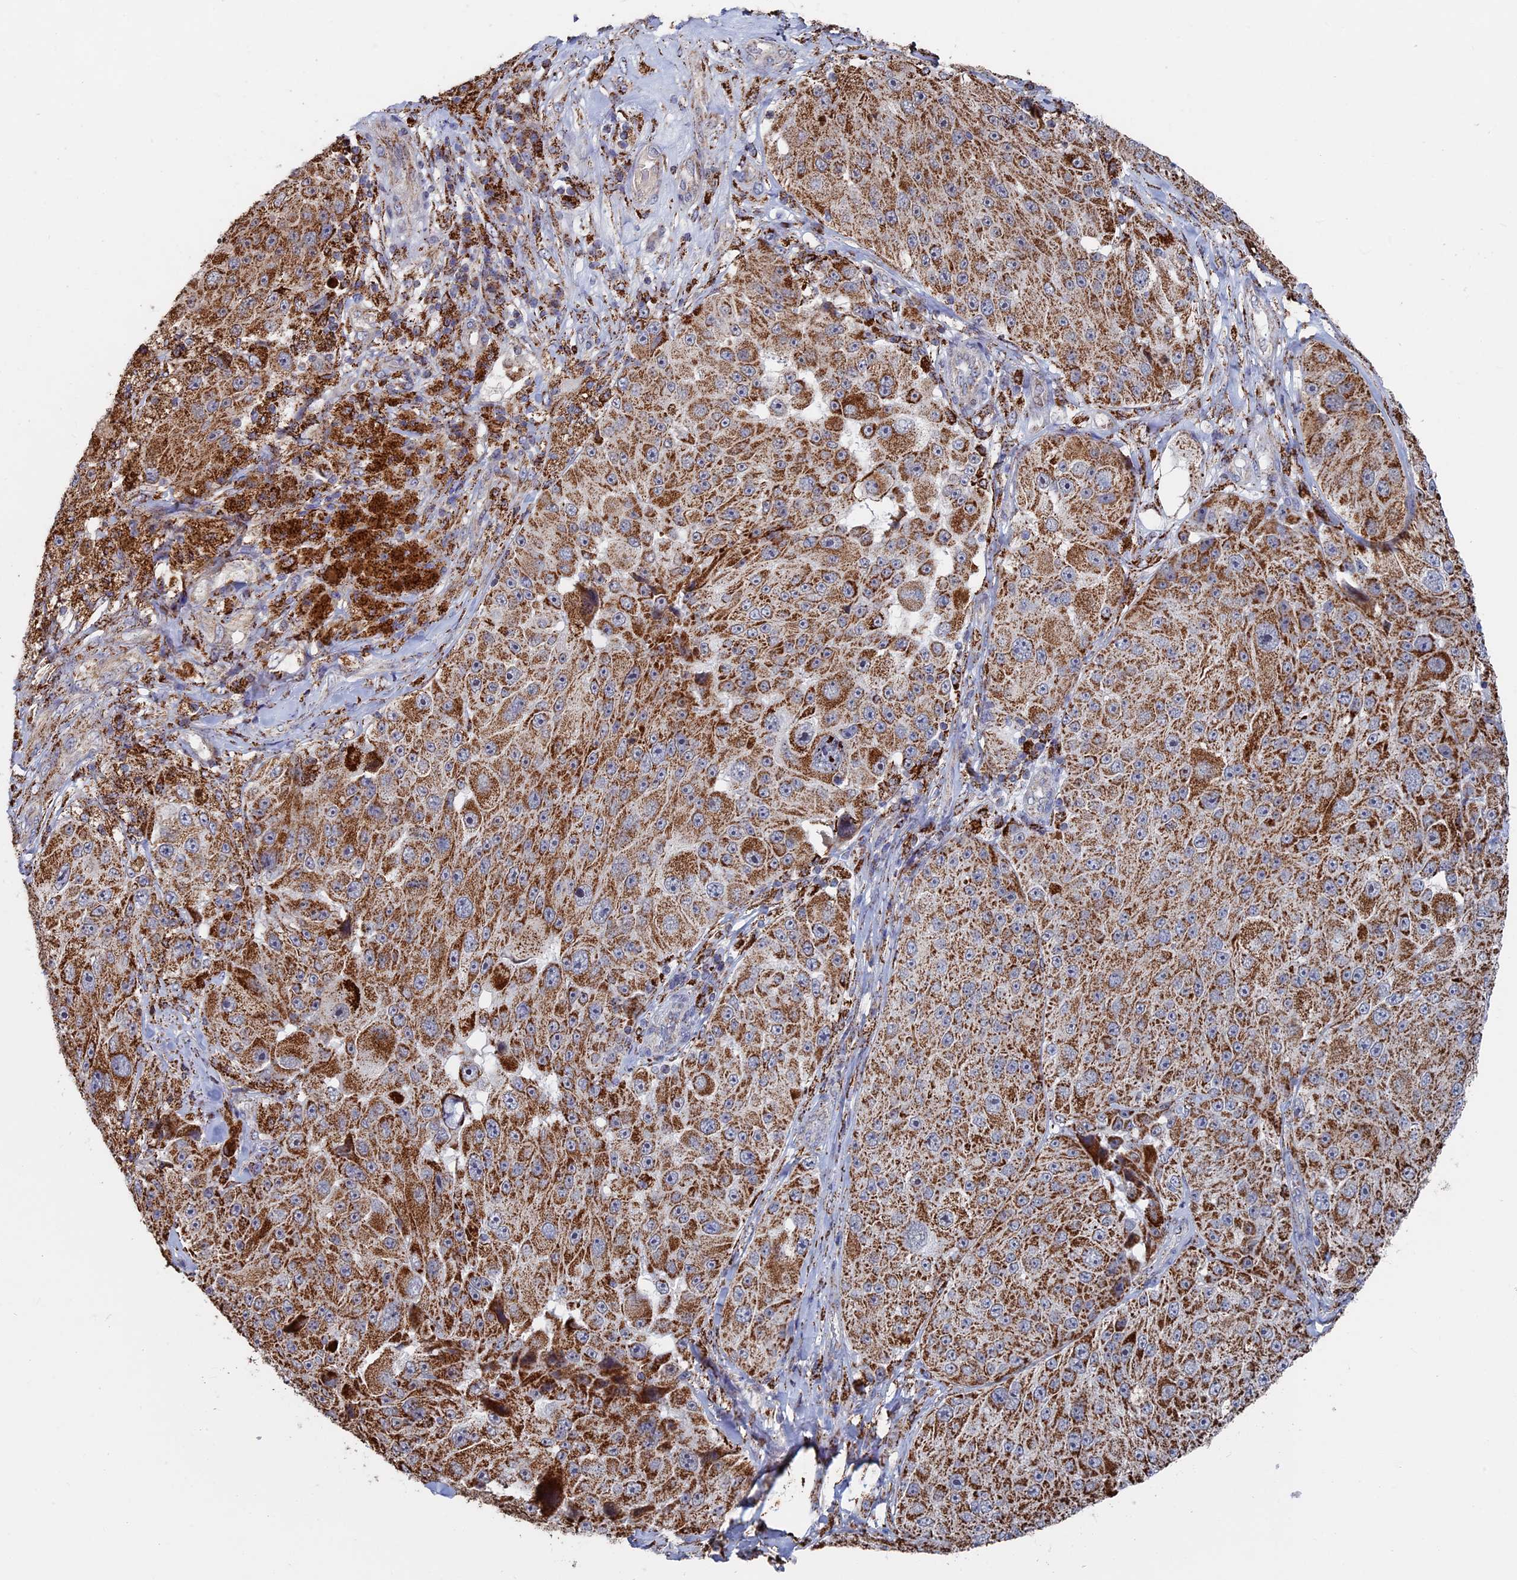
{"staining": {"intensity": "strong", "quantity": ">75%", "location": "cytoplasmic/membranous"}, "tissue": "melanoma", "cell_type": "Tumor cells", "image_type": "cancer", "snomed": [{"axis": "morphology", "description": "Malignant melanoma, Metastatic site"}, {"axis": "topography", "description": "Lymph node"}], "caption": "Immunohistochemical staining of human melanoma reveals strong cytoplasmic/membranous protein positivity in approximately >75% of tumor cells. The protein is shown in brown color, while the nuclei are stained blue.", "gene": "SEC24D", "patient": {"sex": "male", "age": 62}}